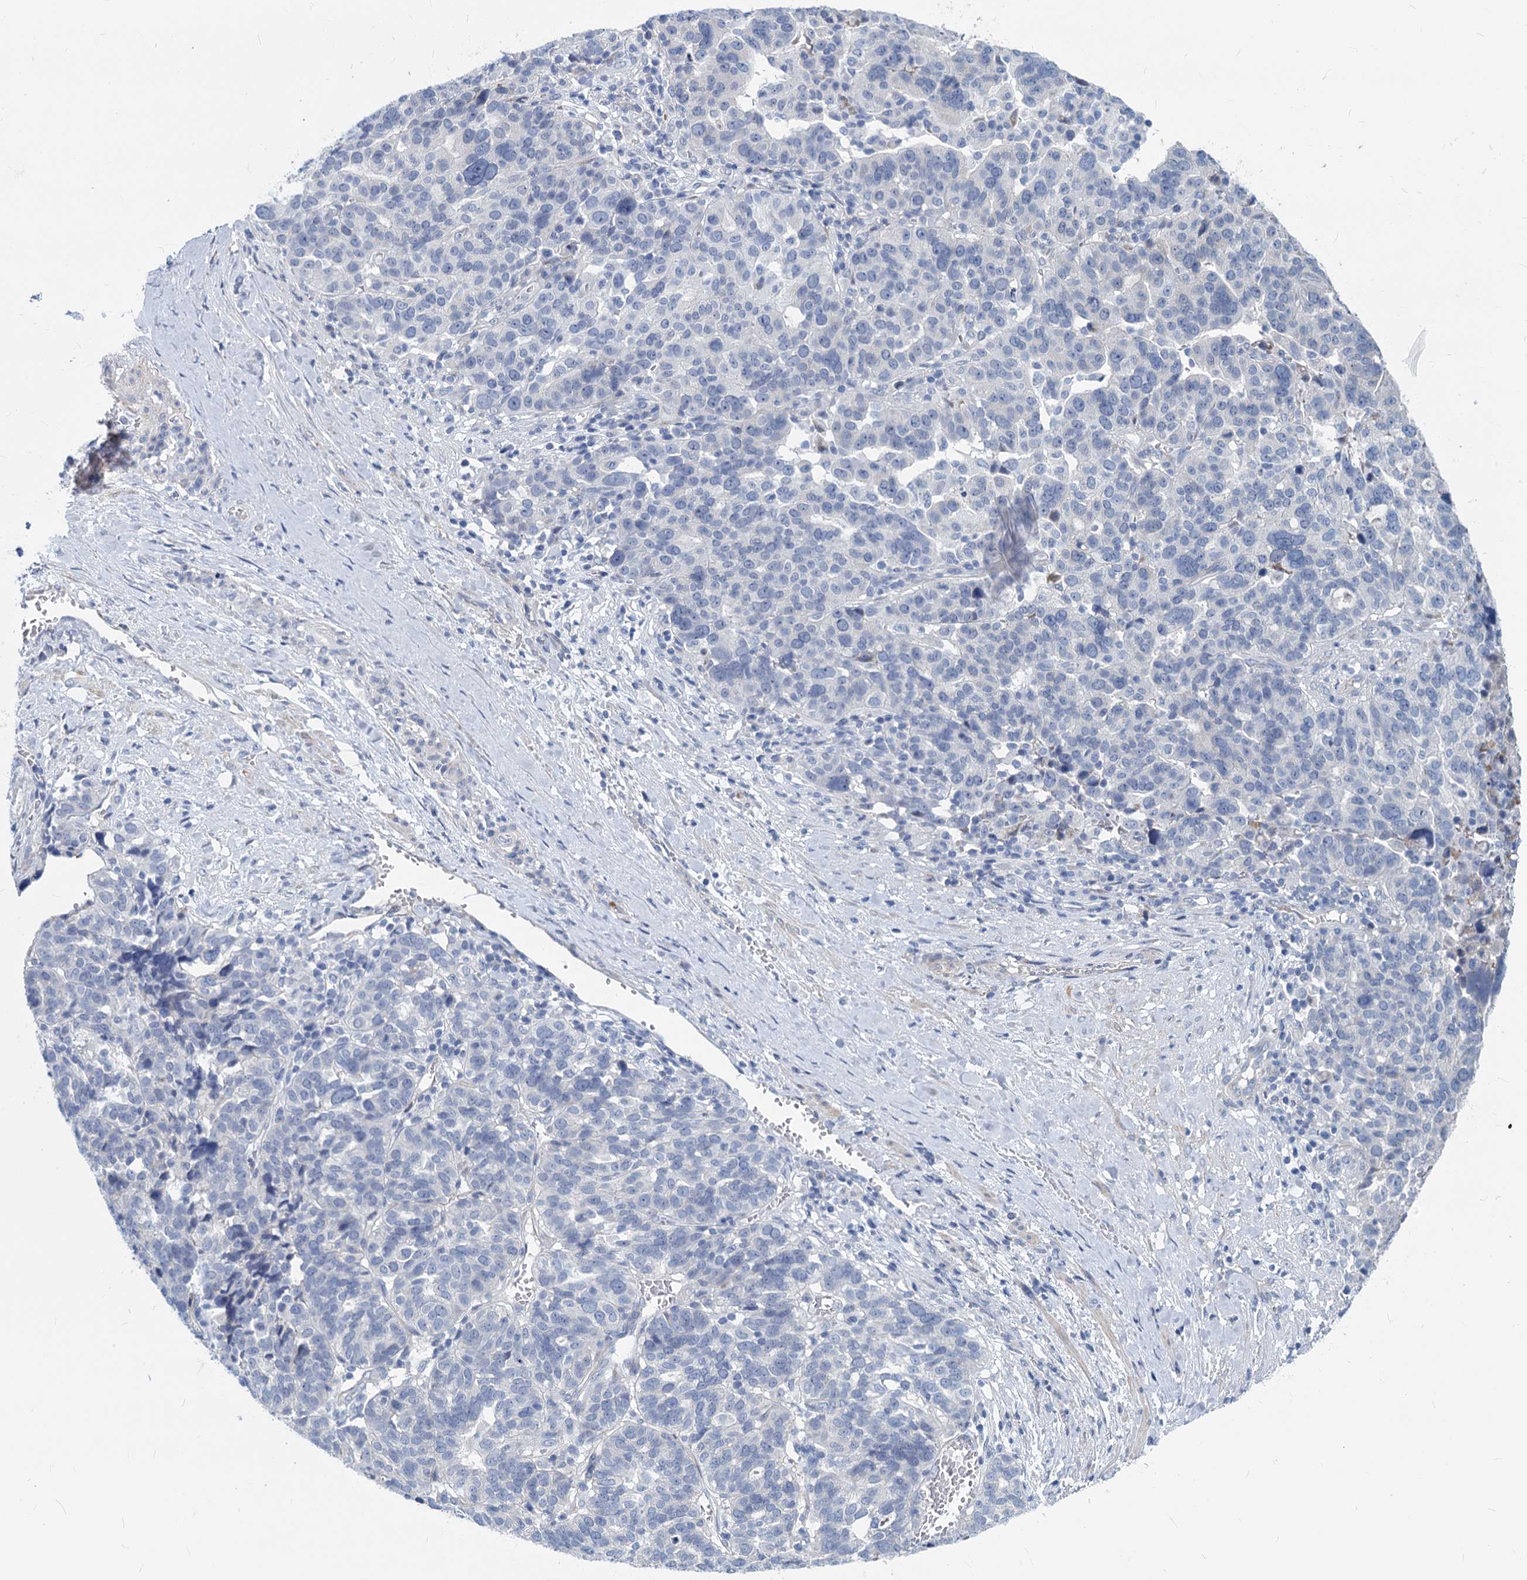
{"staining": {"intensity": "negative", "quantity": "none", "location": "none"}, "tissue": "ovarian cancer", "cell_type": "Tumor cells", "image_type": "cancer", "snomed": [{"axis": "morphology", "description": "Cystadenocarcinoma, serous, NOS"}, {"axis": "topography", "description": "Ovary"}], "caption": "A micrograph of human ovarian cancer (serous cystadenocarcinoma) is negative for staining in tumor cells. (Stains: DAB immunohistochemistry with hematoxylin counter stain, Microscopy: brightfield microscopy at high magnification).", "gene": "GSTM3", "patient": {"sex": "female", "age": 59}}